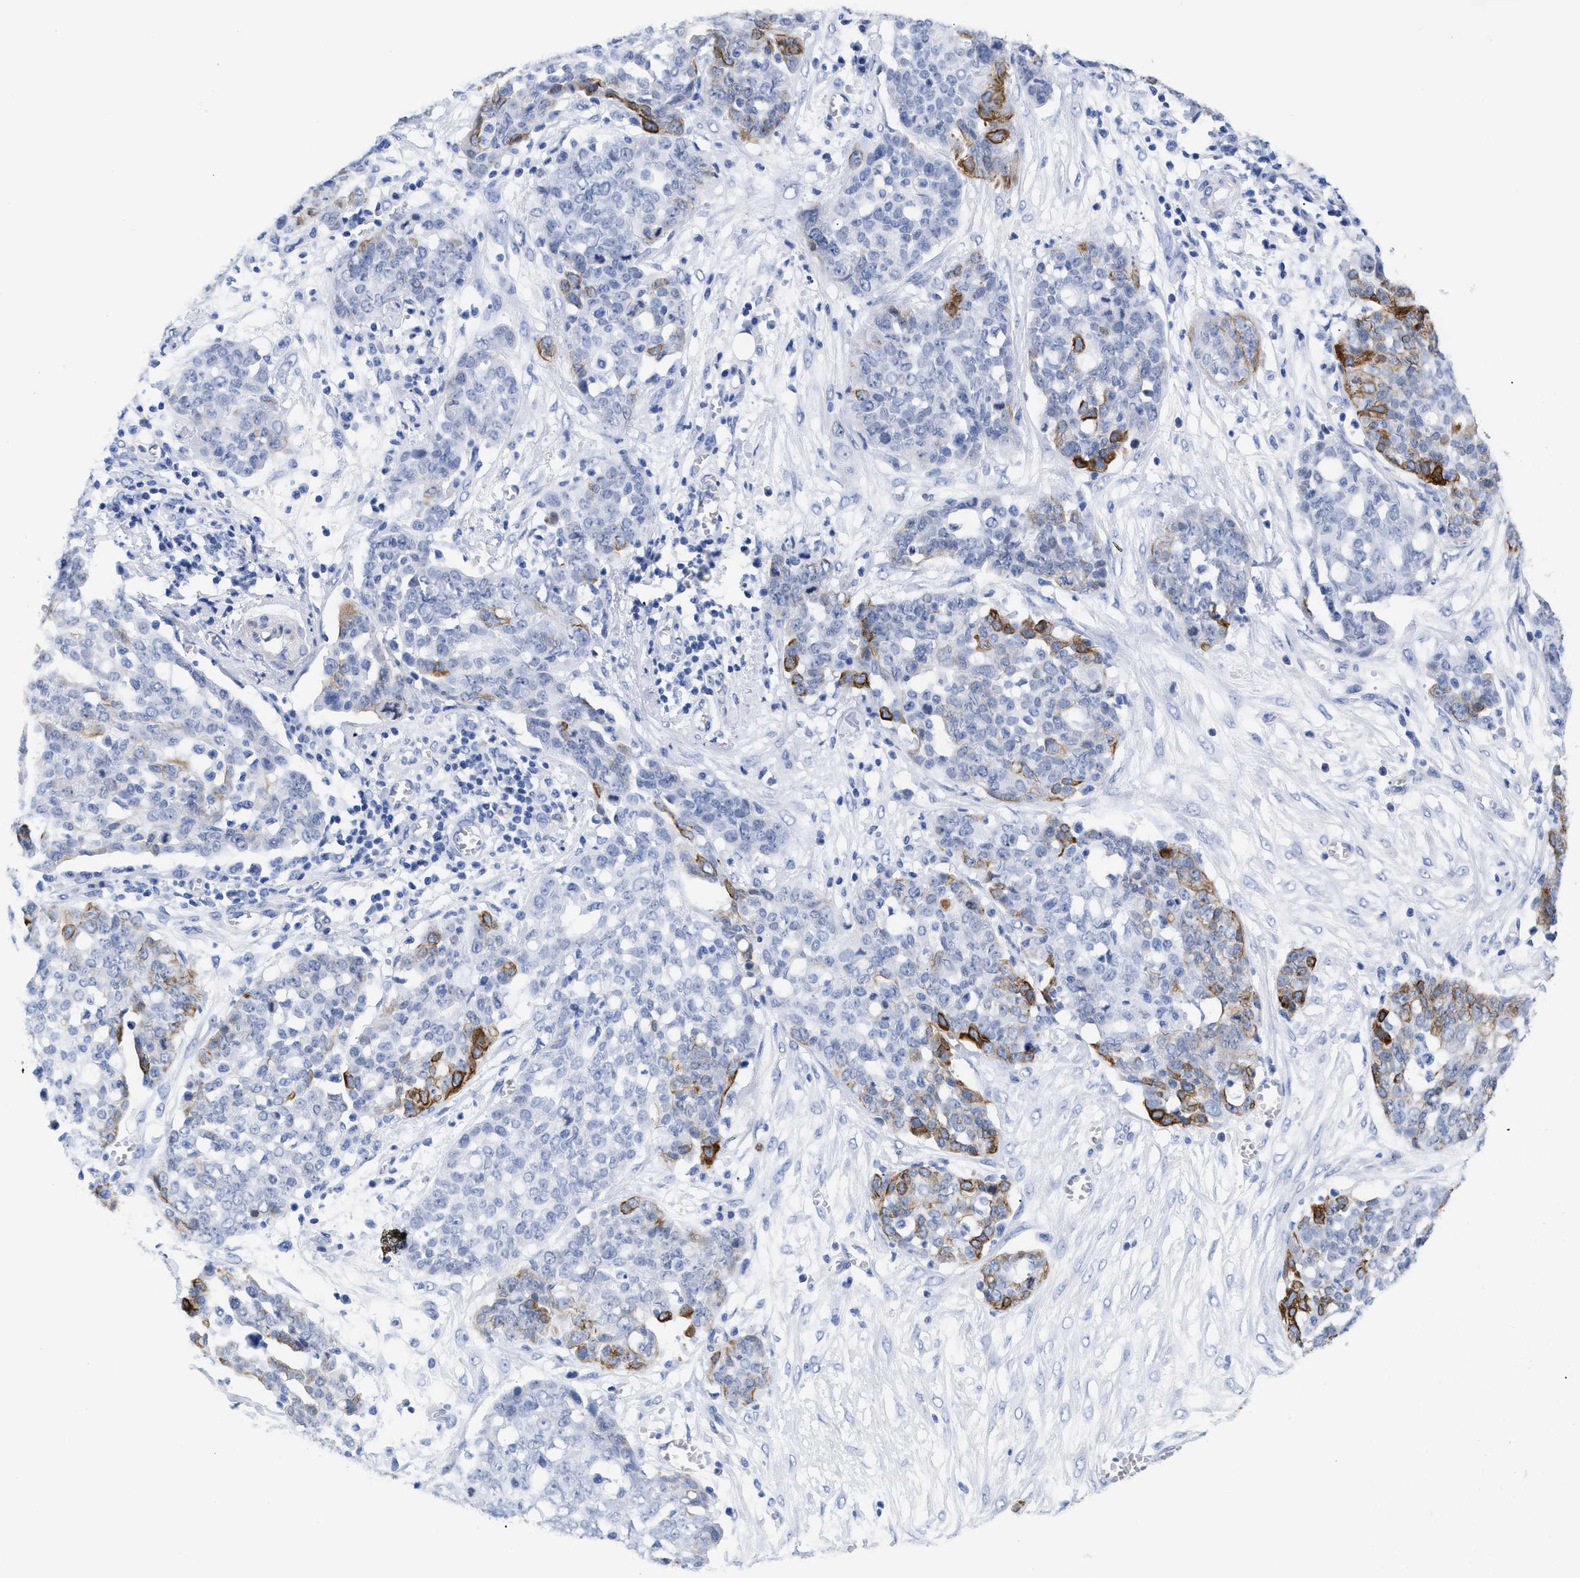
{"staining": {"intensity": "strong", "quantity": "<25%", "location": "cytoplasmic/membranous"}, "tissue": "ovarian cancer", "cell_type": "Tumor cells", "image_type": "cancer", "snomed": [{"axis": "morphology", "description": "Cystadenocarcinoma, serous, NOS"}, {"axis": "topography", "description": "Soft tissue"}, {"axis": "topography", "description": "Ovary"}], "caption": "Immunohistochemistry (IHC) image of neoplastic tissue: serous cystadenocarcinoma (ovarian) stained using immunohistochemistry (IHC) shows medium levels of strong protein expression localized specifically in the cytoplasmic/membranous of tumor cells, appearing as a cytoplasmic/membranous brown color.", "gene": "DUSP26", "patient": {"sex": "female", "age": 57}}